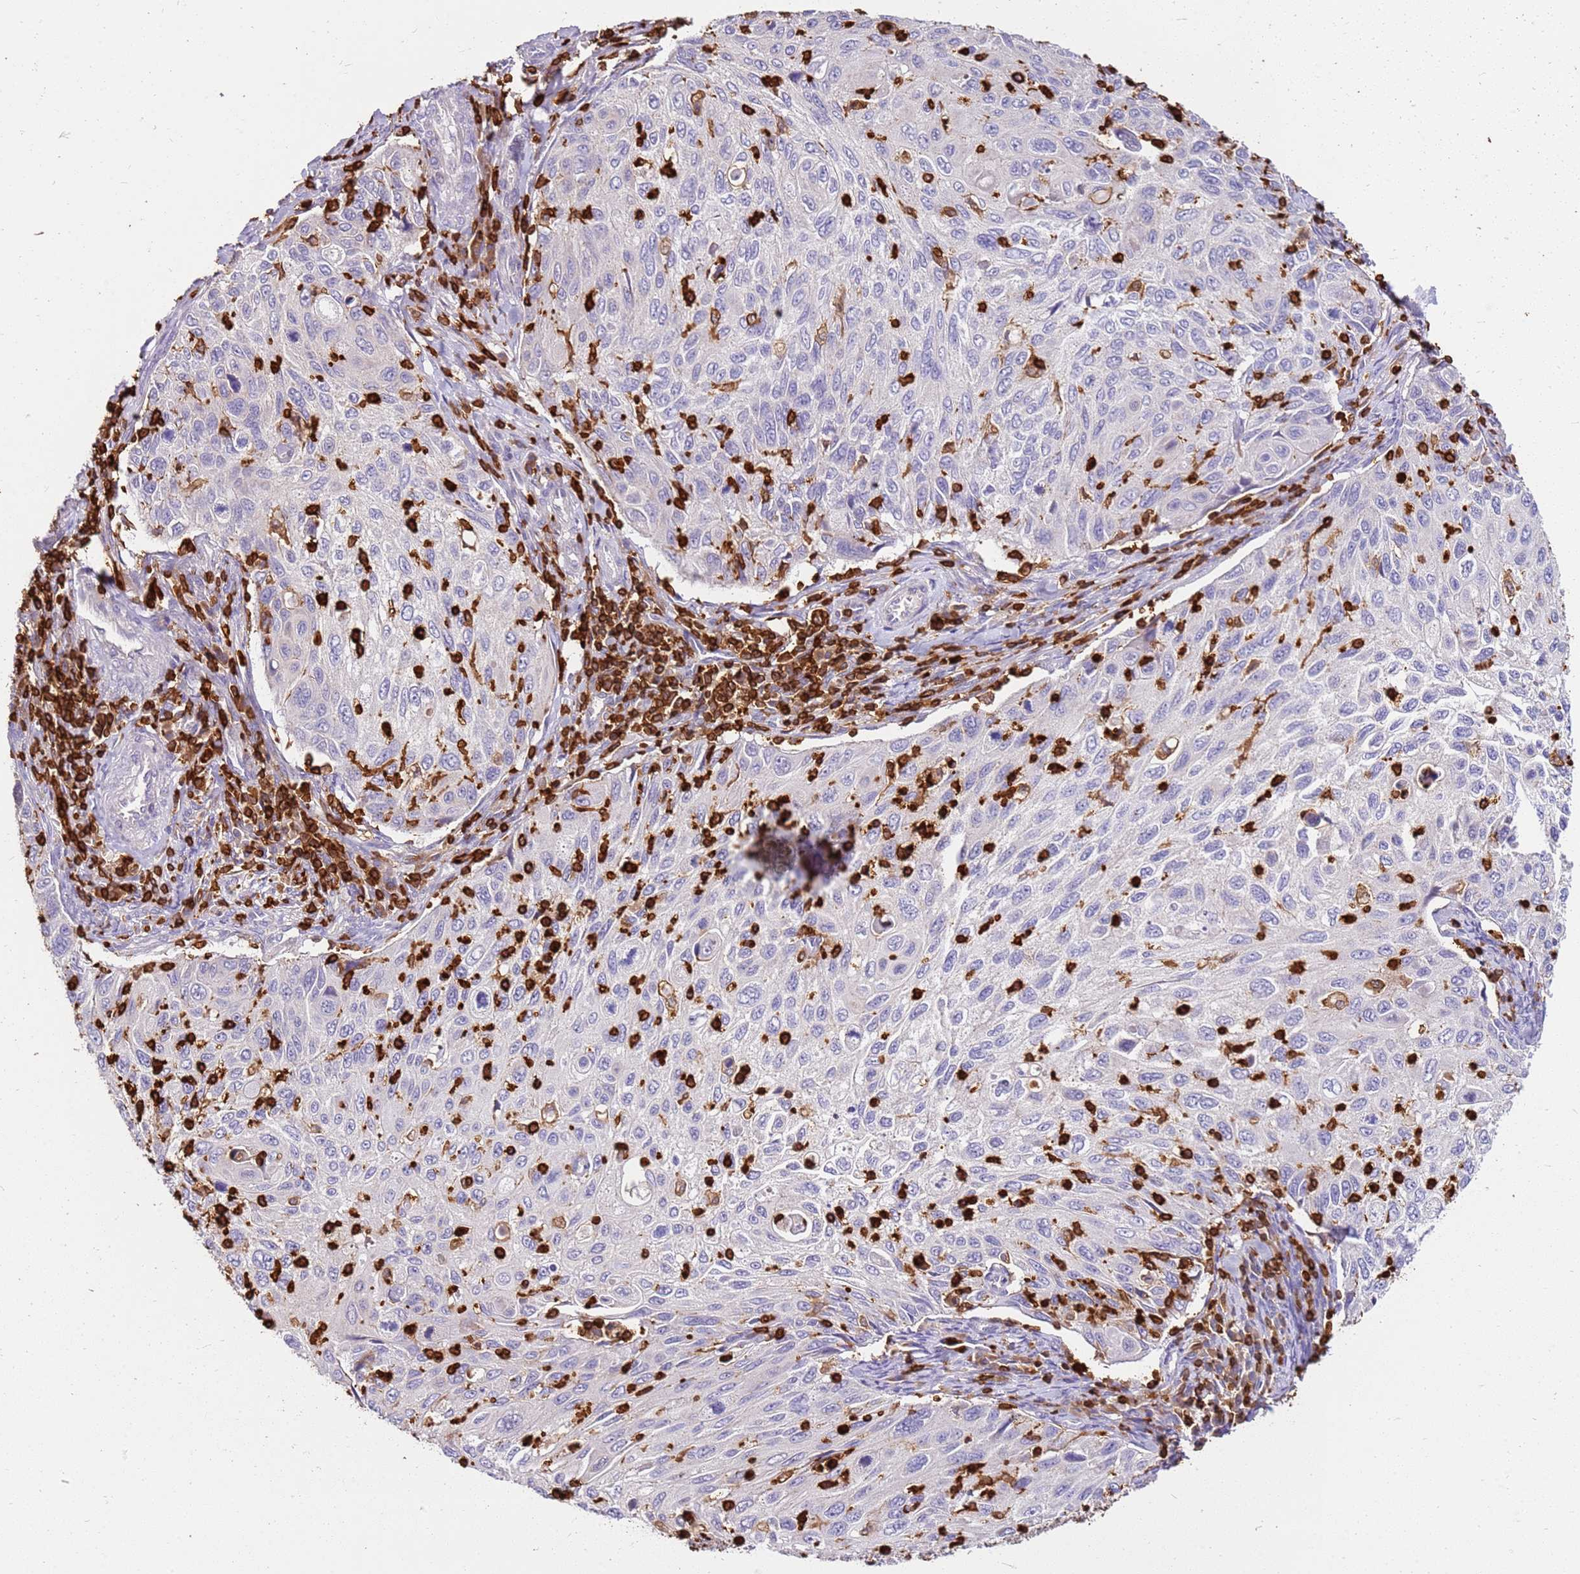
{"staining": {"intensity": "negative", "quantity": "none", "location": "none"}, "tissue": "cervical cancer", "cell_type": "Tumor cells", "image_type": "cancer", "snomed": [{"axis": "morphology", "description": "Squamous cell carcinoma, NOS"}, {"axis": "topography", "description": "Cervix"}], "caption": "Immunohistochemistry of human cervical cancer (squamous cell carcinoma) demonstrates no staining in tumor cells.", "gene": "CORO1A", "patient": {"sex": "female", "age": 70}}